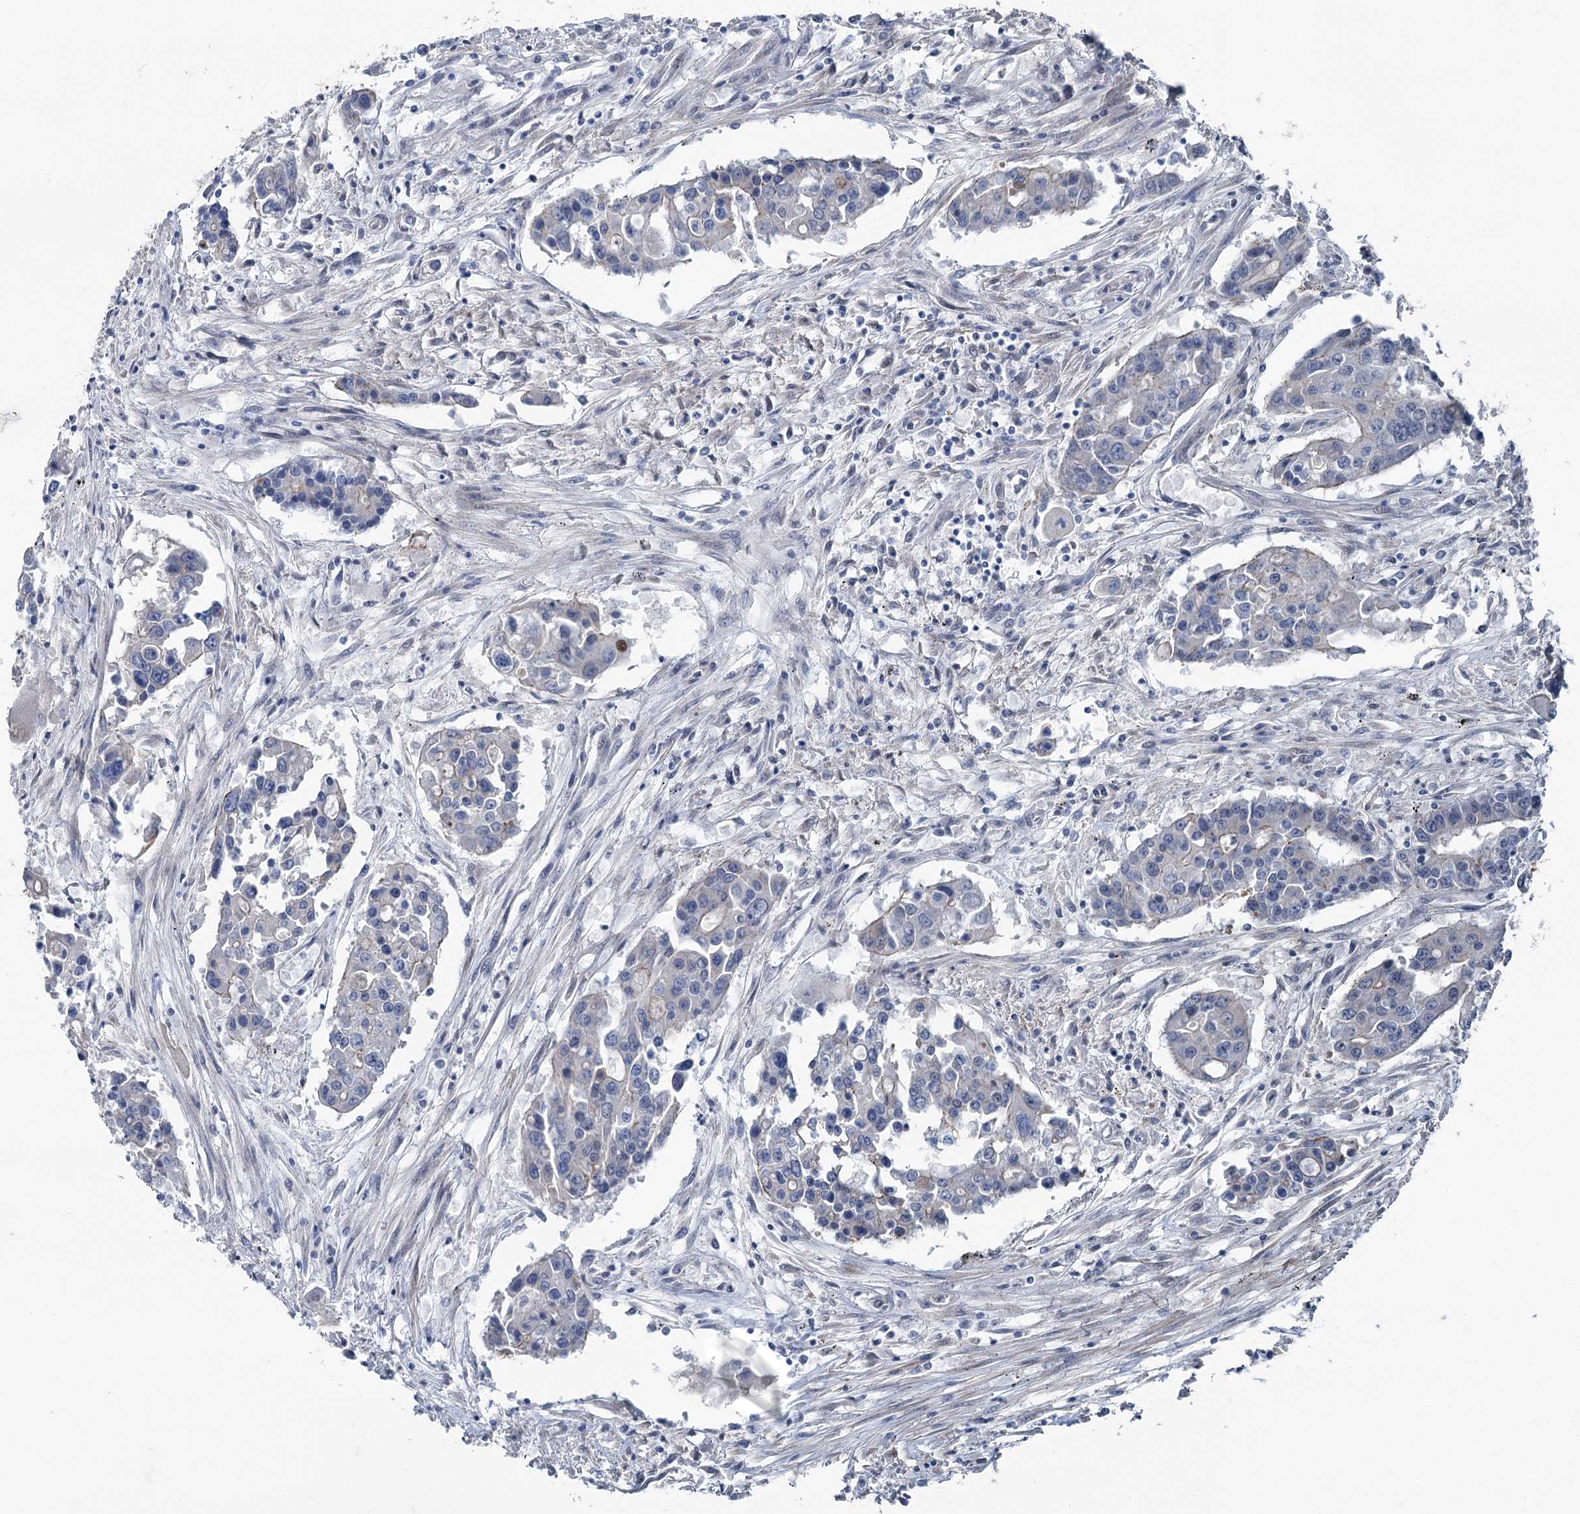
{"staining": {"intensity": "negative", "quantity": "none", "location": "none"}, "tissue": "colorectal cancer", "cell_type": "Tumor cells", "image_type": "cancer", "snomed": [{"axis": "morphology", "description": "Adenocarcinoma, NOS"}, {"axis": "topography", "description": "Colon"}], "caption": "This is an immunohistochemistry (IHC) photomicrograph of colorectal adenocarcinoma. There is no positivity in tumor cells.", "gene": "FAM120B", "patient": {"sex": "male", "age": 77}}